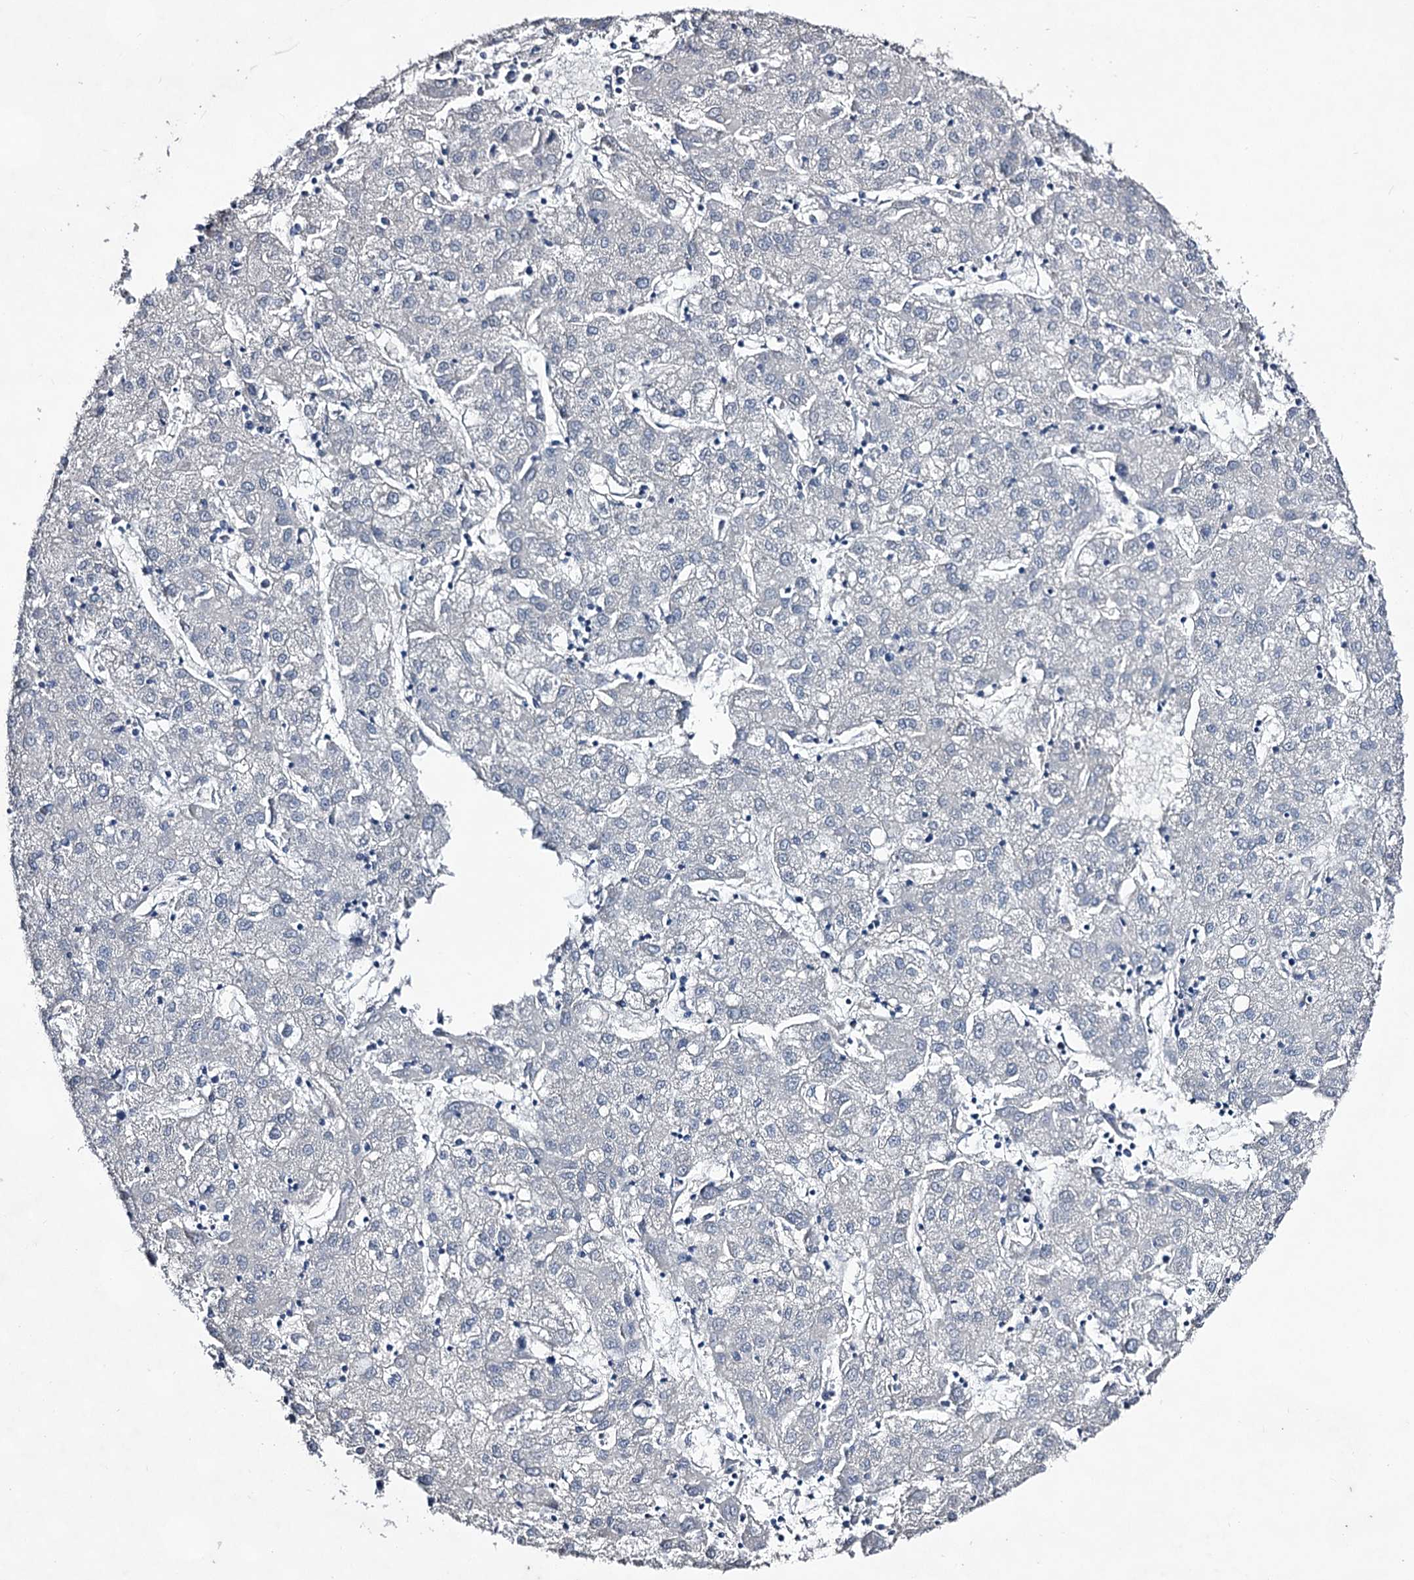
{"staining": {"intensity": "negative", "quantity": "none", "location": "none"}, "tissue": "liver cancer", "cell_type": "Tumor cells", "image_type": "cancer", "snomed": [{"axis": "morphology", "description": "Carcinoma, Hepatocellular, NOS"}, {"axis": "topography", "description": "Liver"}], "caption": "Tumor cells show no significant expression in hepatocellular carcinoma (liver).", "gene": "PLIN1", "patient": {"sex": "male", "age": 72}}